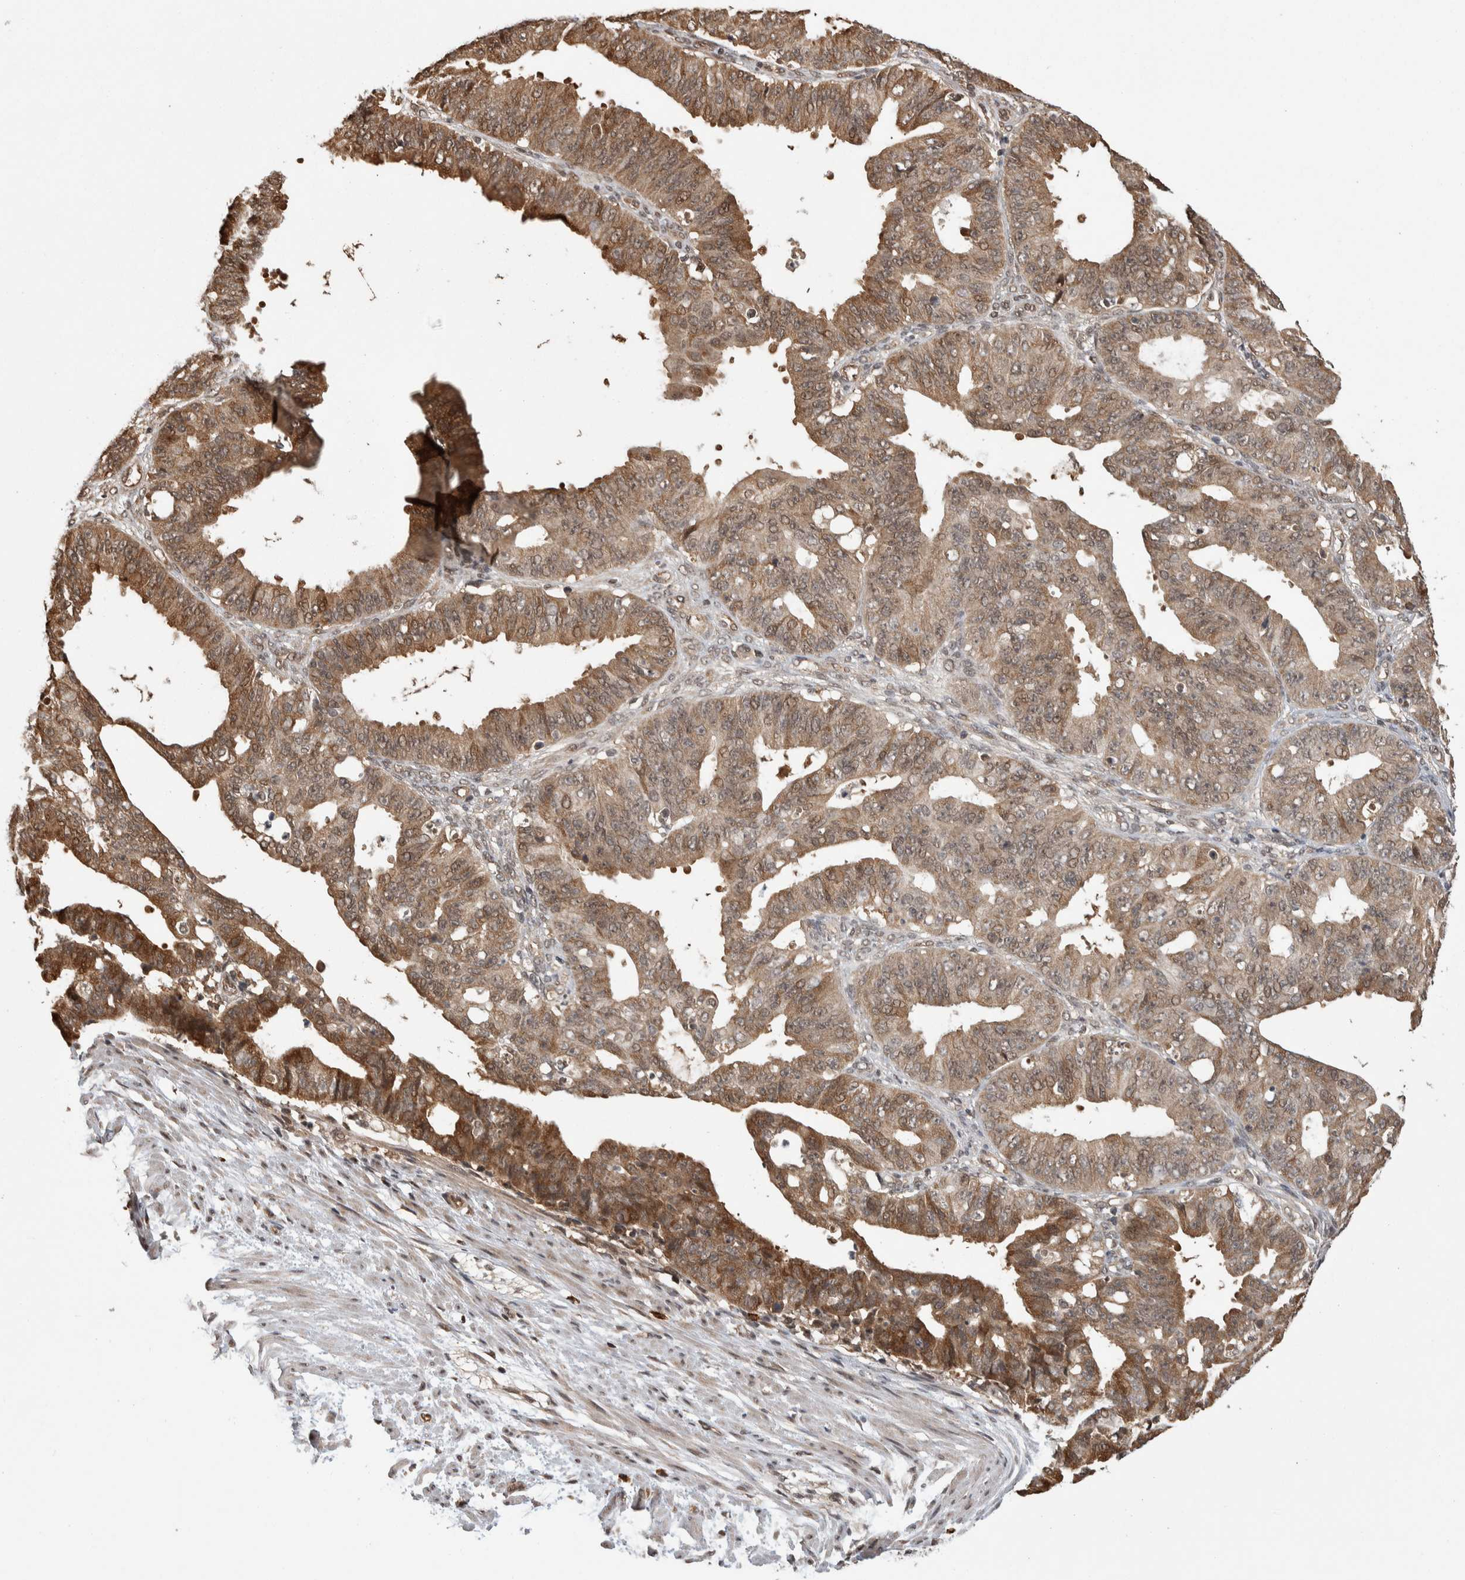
{"staining": {"intensity": "moderate", "quantity": ">75%", "location": "cytoplasmic/membranous"}, "tissue": "ovarian cancer", "cell_type": "Tumor cells", "image_type": "cancer", "snomed": [{"axis": "morphology", "description": "Carcinoma, endometroid"}, {"axis": "topography", "description": "Ovary"}], "caption": "Tumor cells show moderate cytoplasmic/membranous expression in about >75% of cells in endometroid carcinoma (ovarian). Nuclei are stained in blue.", "gene": "ZNF592", "patient": {"sex": "female", "age": 42}}